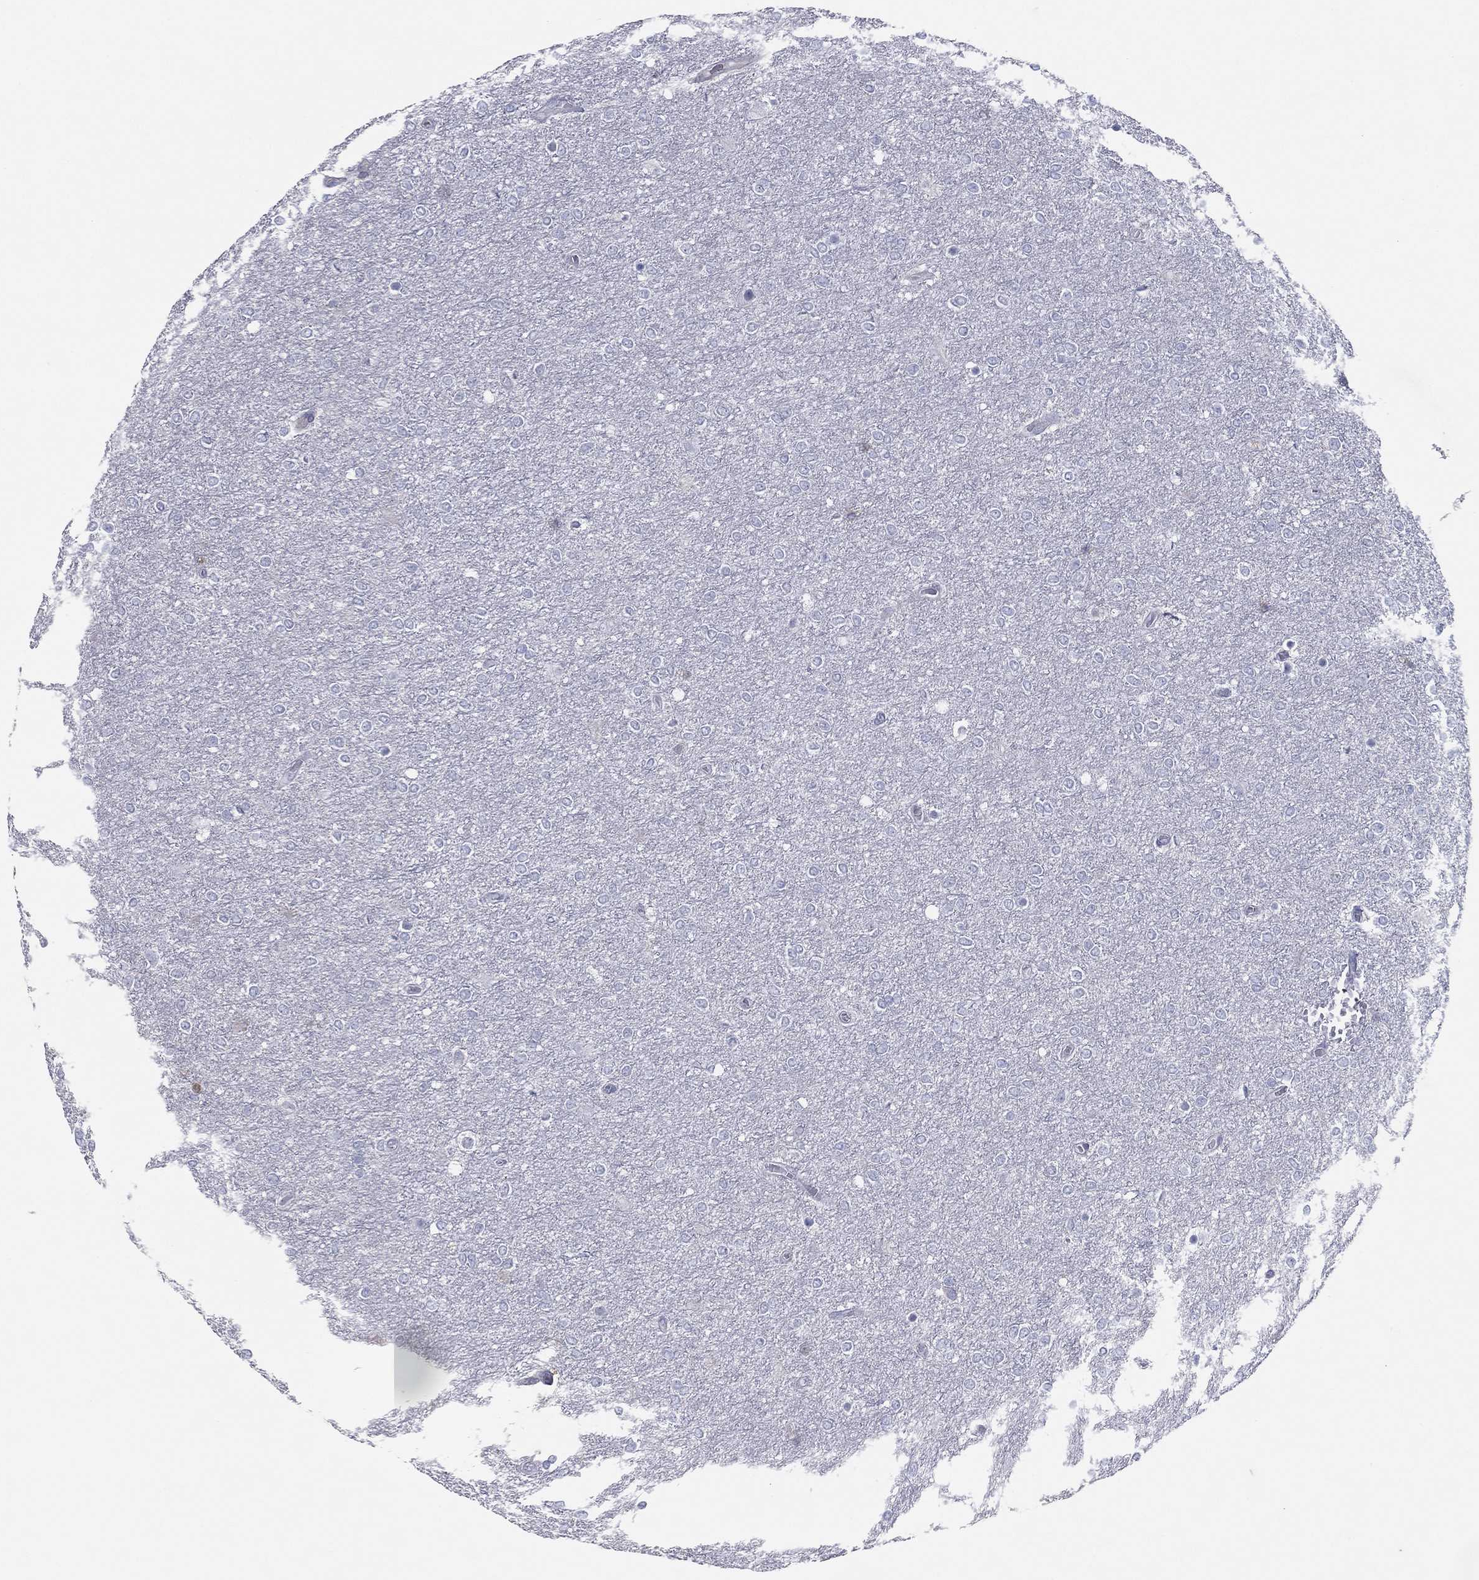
{"staining": {"intensity": "negative", "quantity": "none", "location": "none"}, "tissue": "glioma", "cell_type": "Tumor cells", "image_type": "cancer", "snomed": [{"axis": "morphology", "description": "Glioma, malignant, High grade"}, {"axis": "topography", "description": "Brain"}], "caption": "Immunohistochemistry photomicrograph of neoplastic tissue: human malignant high-grade glioma stained with DAB (3,3'-diaminobenzidine) exhibits no significant protein staining in tumor cells.", "gene": "CPT1B", "patient": {"sex": "female", "age": 61}}